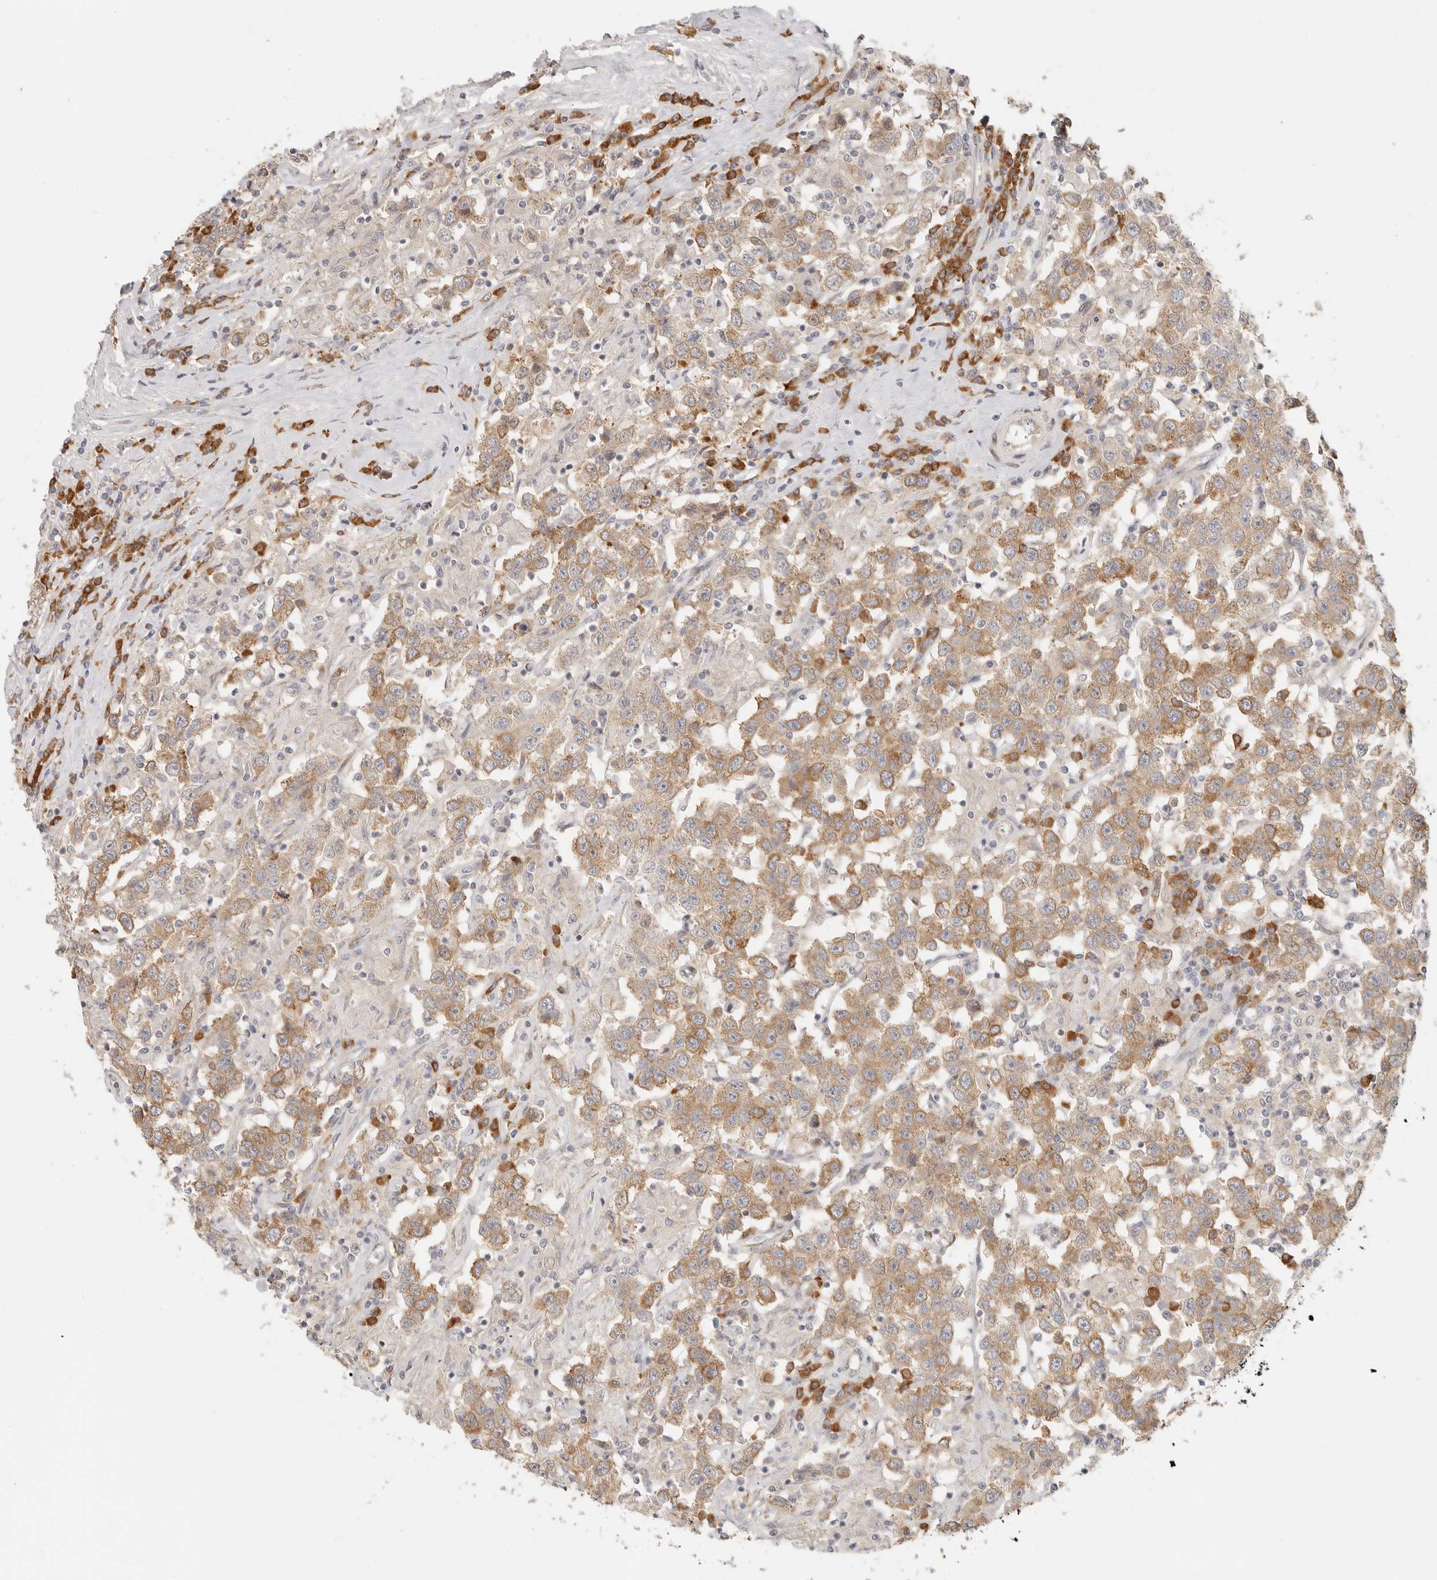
{"staining": {"intensity": "moderate", "quantity": ">75%", "location": "cytoplasmic/membranous"}, "tissue": "testis cancer", "cell_type": "Tumor cells", "image_type": "cancer", "snomed": [{"axis": "morphology", "description": "Seminoma, NOS"}, {"axis": "topography", "description": "Testis"}], "caption": "The micrograph shows staining of seminoma (testis), revealing moderate cytoplasmic/membranous protein staining (brown color) within tumor cells.", "gene": "PABPC4", "patient": {"sex": "male", "age": 41}}